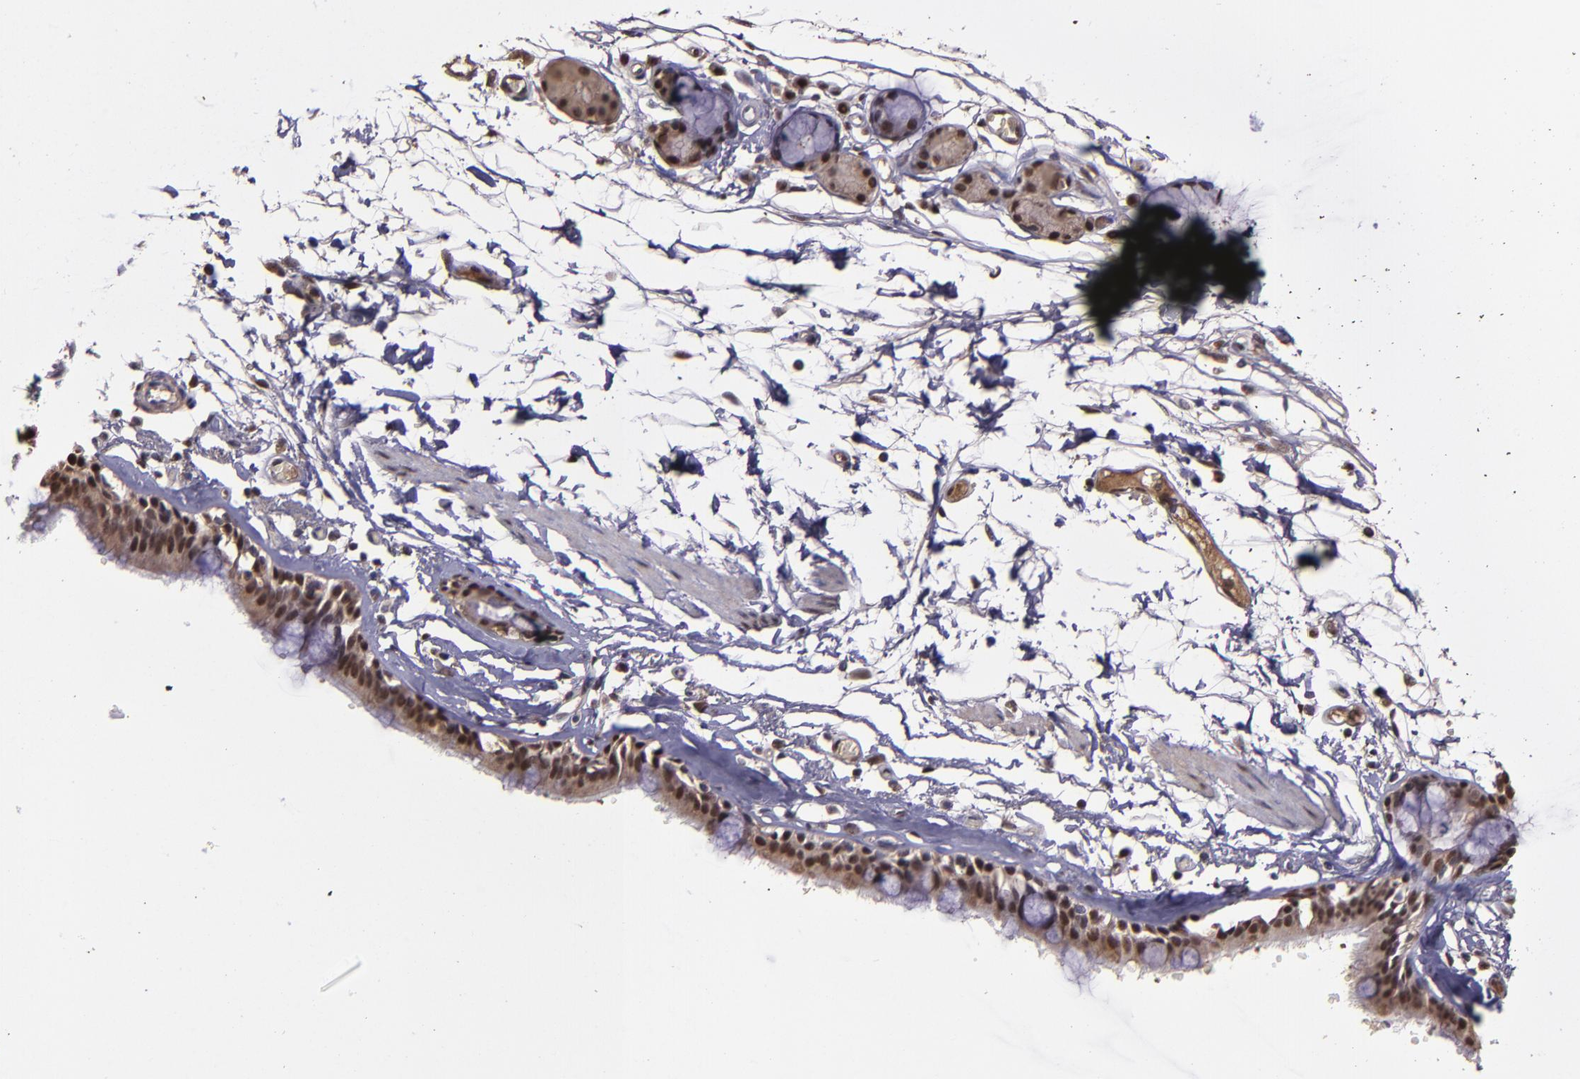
{"staining": {"intensity": "moderate", "quantity": "25%-75%", "location": "cytoplasmic/membranous,nuclear"}, "tissue": "bronchus", "cell_type": "Respiratory epithelial cells", "image_type": "normal", "snomed": [{"axis": "morphology", "description": "Normal tissue, NOS"}, {"axis": "topography", "description": "Bronchus"}, {"axis": "topography", "description": "Lung"}], "caption": "Brown immunohistochemical staining in benign human bronchus shows moderate cytoplasmic/membranous,nuclear expression in about 25%-75% of respiratory epithelial cells. (DAB (3,3'-diaminobenzidine) IHC with brightfield microscopy, high magnification).", "gene": "SERPINF2", "patient": {"sex": "female", "age": 56}}